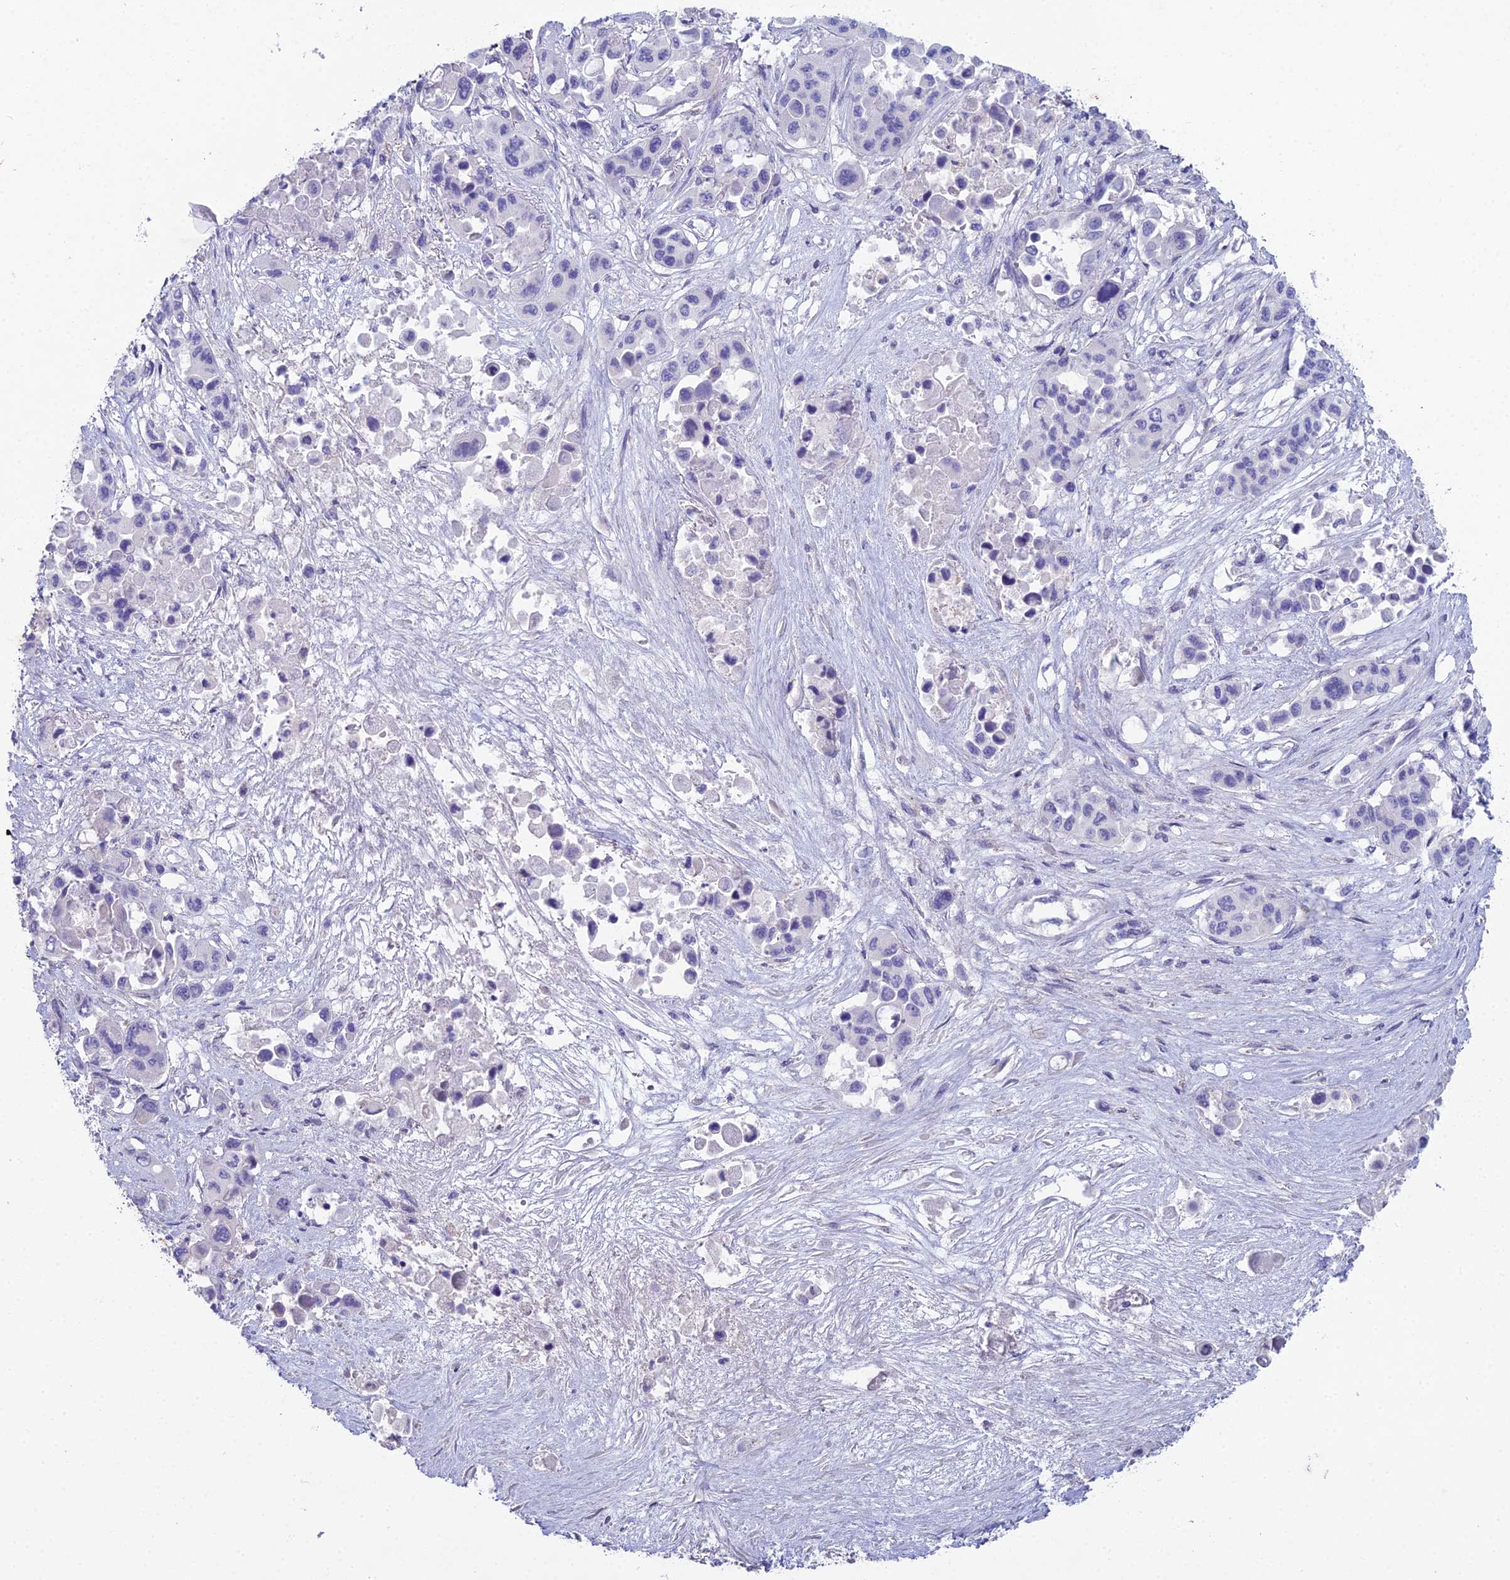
{"staining": {"intensity": "negative", "quantity": "none", "location": "none"}, "tissue": "pancreatic cancer", "cell_type": "Tumor cells", "image_type": "cancer", "snomed": [{"axis": "morphology", "description": "Adenocarcinoma, NOS"}, {"axis": "topography", "description": "Pancreas"}], "caption": "The IHC photomicrograph has no significant staining in tumor cells of adenocarcinoma (pancreatic) tissue. Brightfield microscopy of immunohistochemistry (IHC) stained with DAB (brown) and hematoxylin (blue), captured at high magnification.", "gene": "NCAM1", "patient": {"sex": "male", "age": 92}}